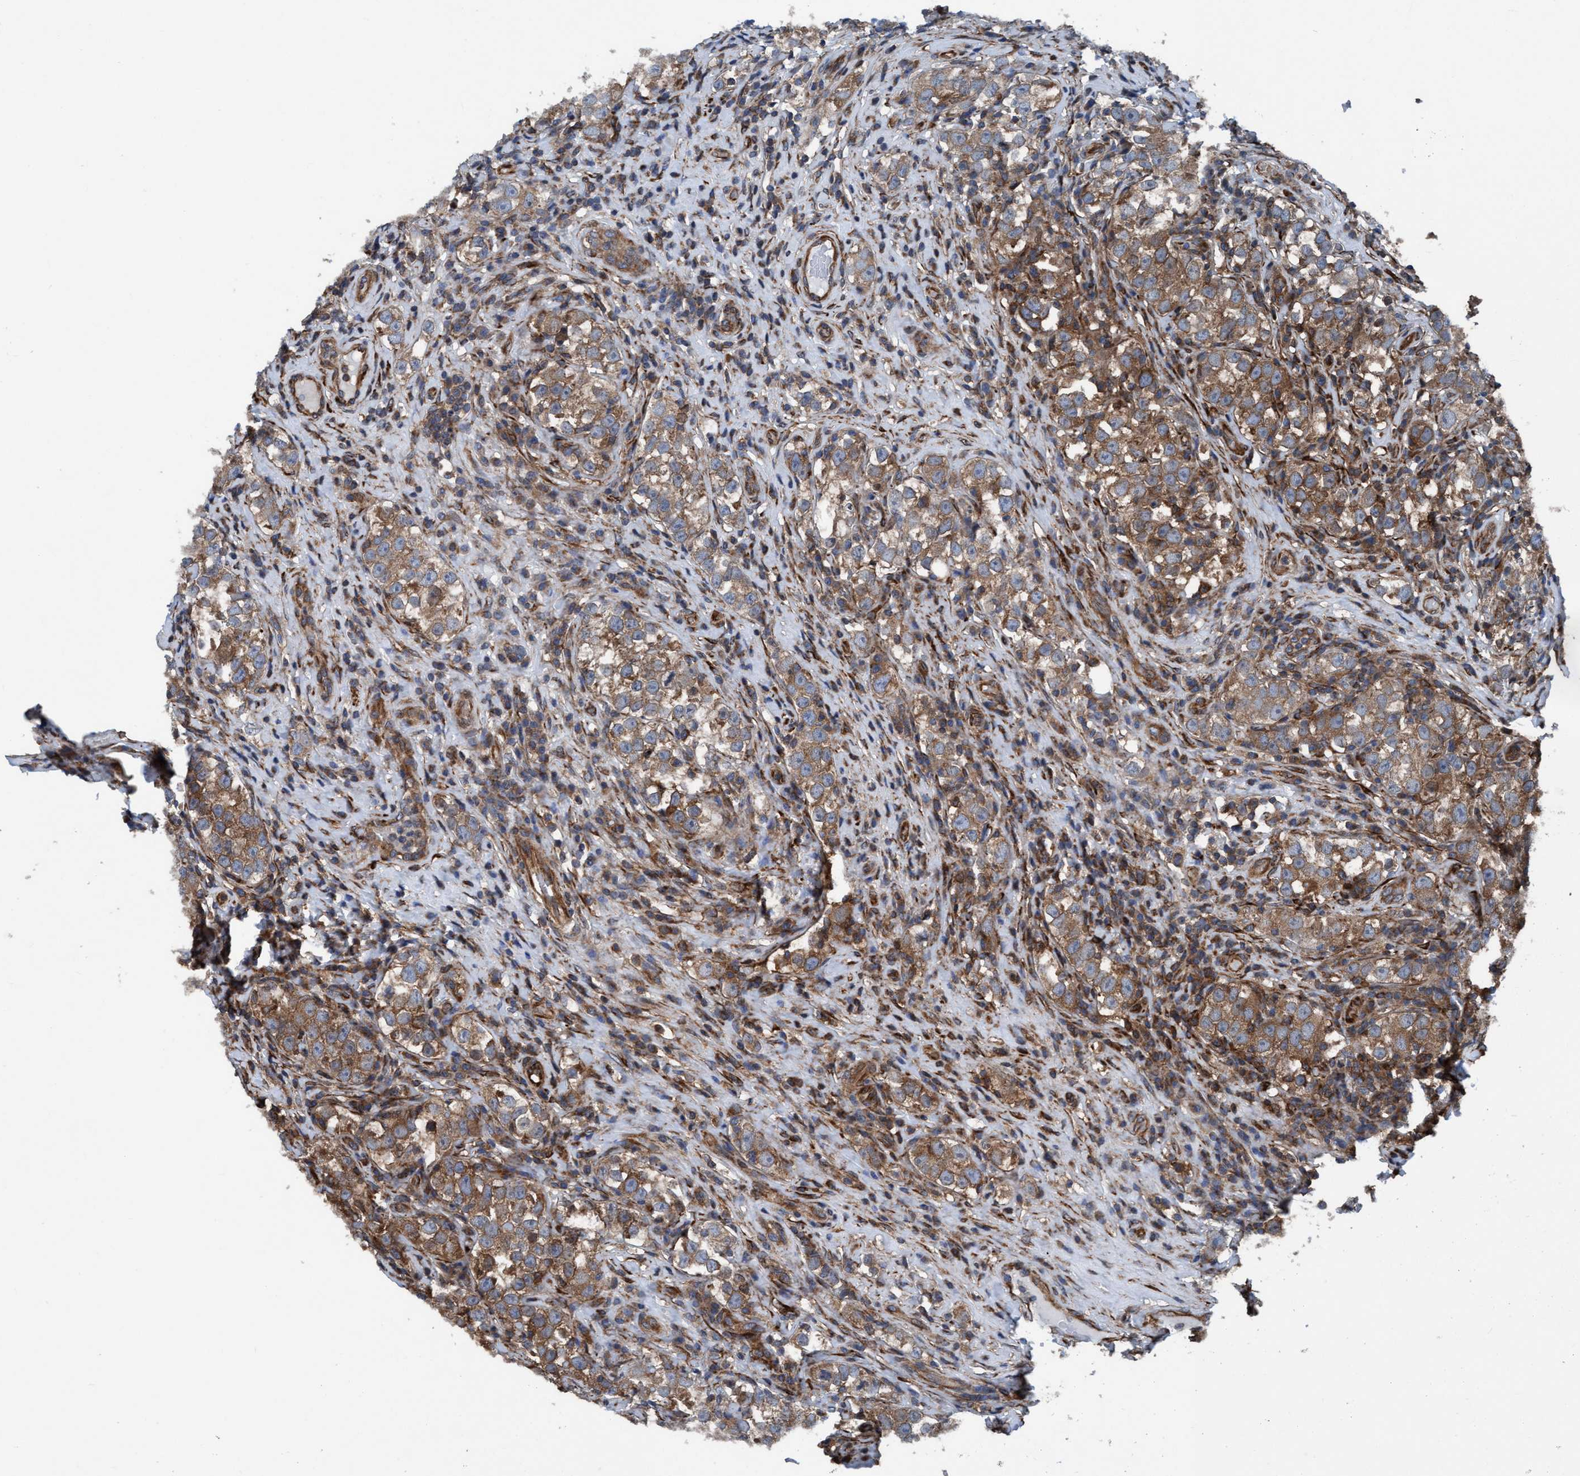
{"staining": {"intensity": "moderate", "quantity": ">75%", "location": "cytoplasmic/membranous"}, "tissue": "testis cancer", "cell_type": "Tumor cells", "image_type": "cancer", "snomed": [{"axis": "morphology", "description": "Normal tissue, NOS"}, {"axis": "morphology", "description": "Seminoma, NOS"}, {"axis": "topography", "description": "Testis"}], "caption": "Immunohistochemical staining of human testis cancer (seminoma) displays medium levels of moderate cytoplasmic/membranous protein staining in approximately >75% of tumor cells.", "gene": "NMT1", "patient": {"sex": "male", "age": 43}}